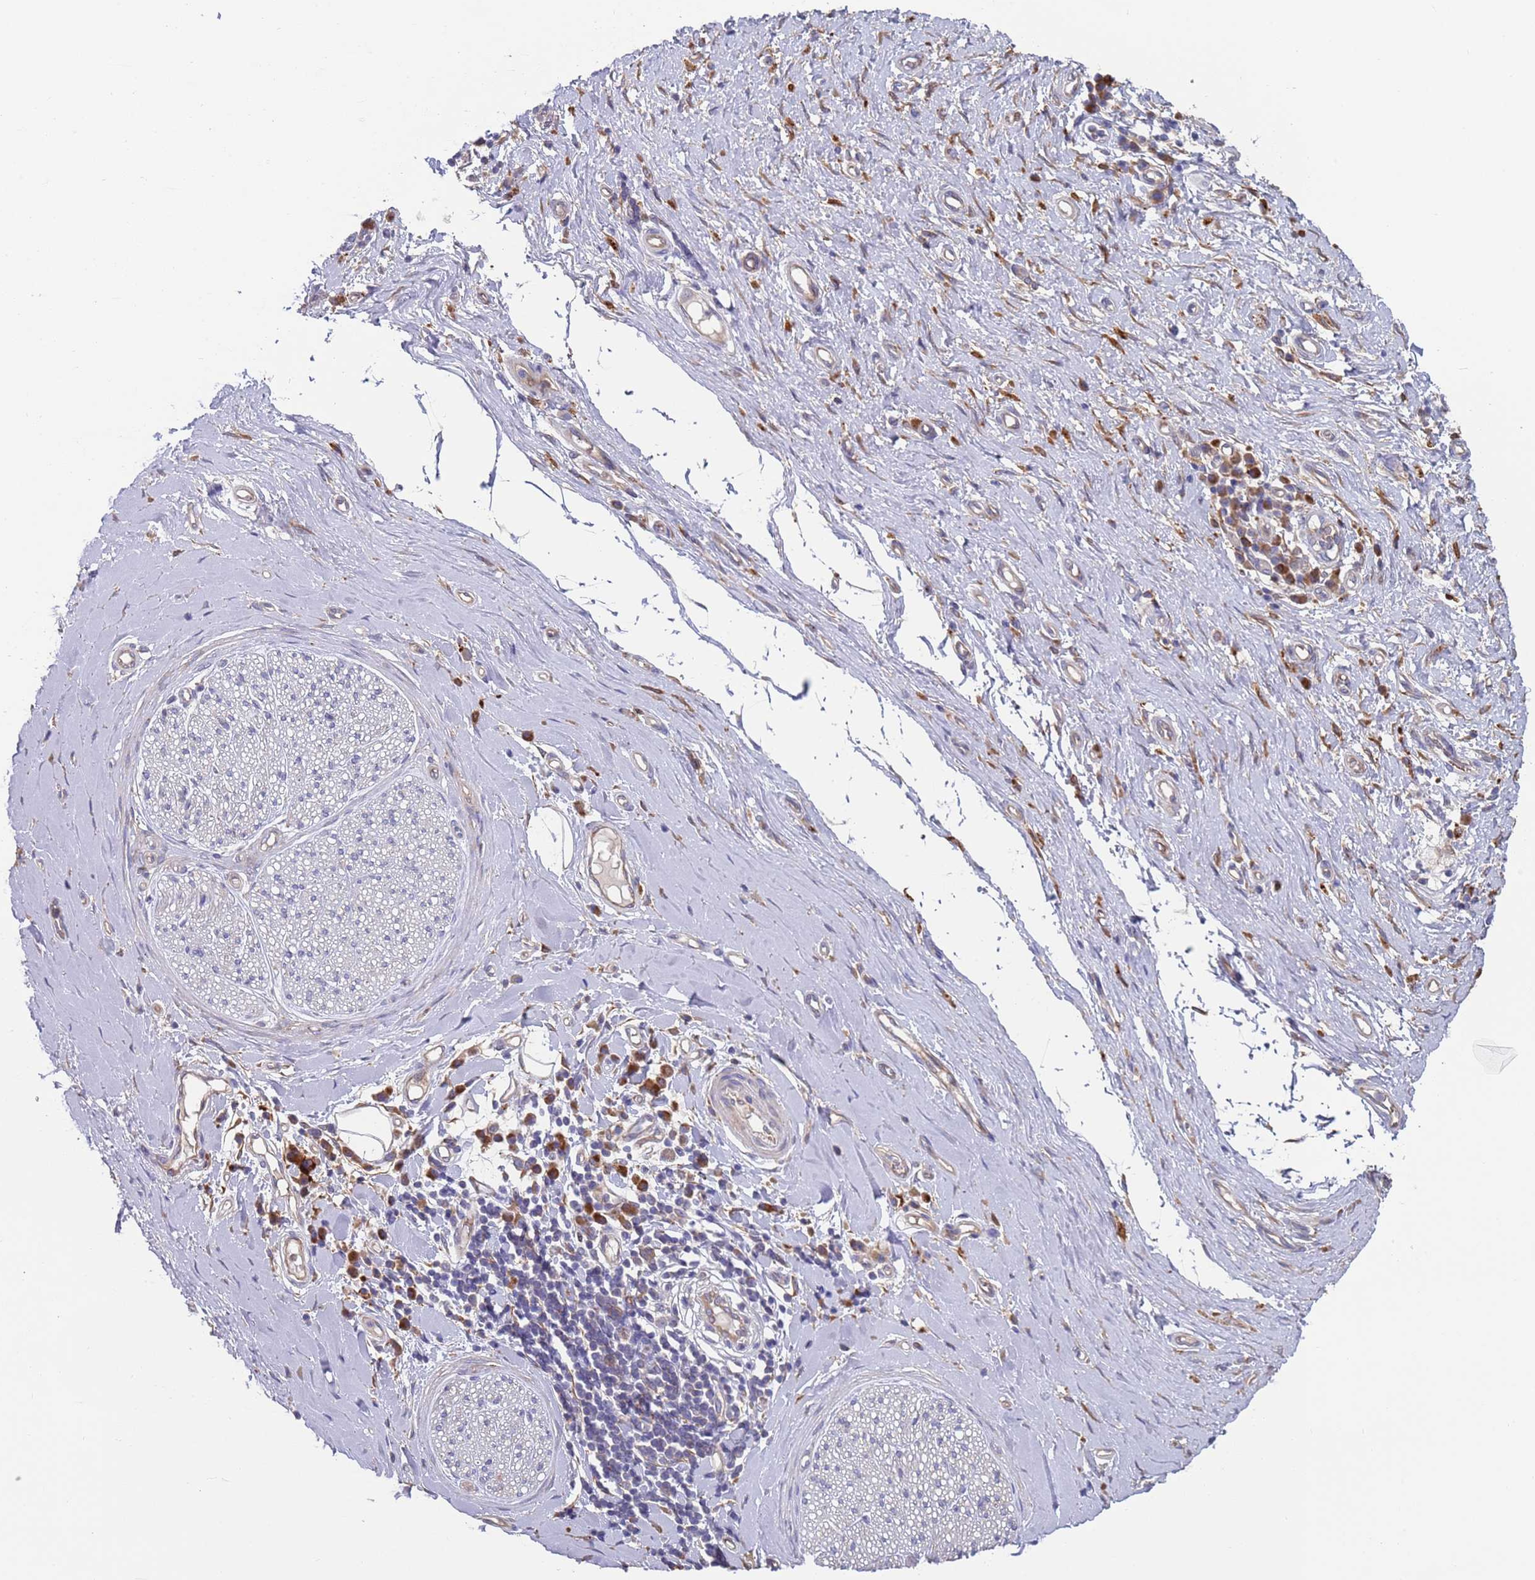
{"staining": {"intensity": "weak", "quantity": "<25%", "location": "cytoplasmic/membranous"}, "tissue": "adipose tissue", "cell_type": "Adipocytes", "image_type": "normal", "snomed": [{"axis": "morphology", "description": "Normal tissue, NOS"}, {"axis": "morphology", "description": "Adenocarcinoma, NOS"}, {"axis": "topography", "description": "Esophagus"}, {"axis": "topography", "description": "Stomach, upper"}, {"axis": "topography", "description": "Peripheral nerve tissue"}], "caption": "A high-resolution photomicrograph shows immunohistochemistry (IHC) staining of unremarkable adipose tissue, which exhibits no significant staining in adipocytes.", "gene": "MALRD1", "patient": {"sex": "male", "age": 62}}